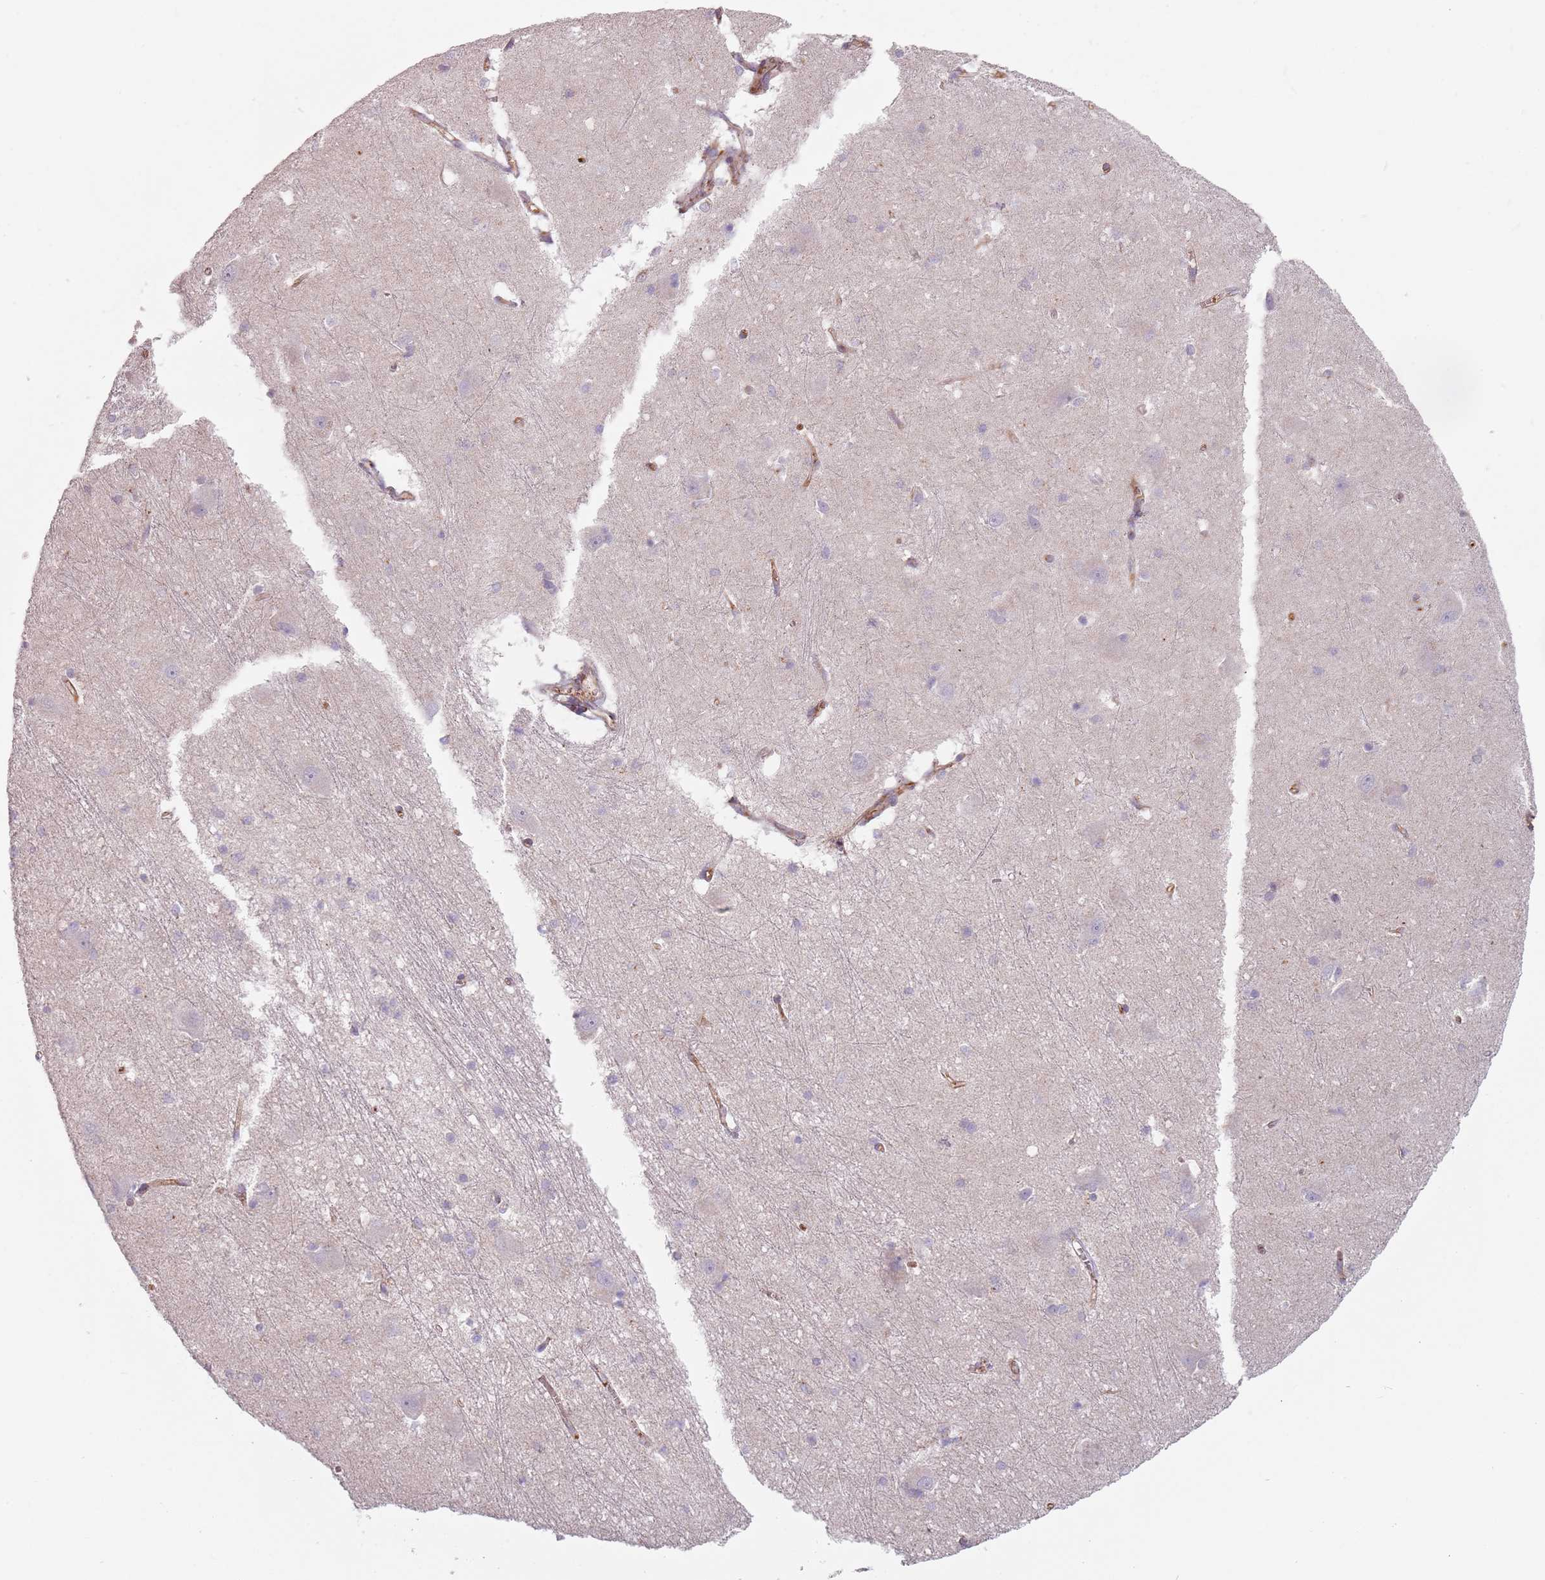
{"staining": {"intensity": "negative", "quantity": "none", "location": "none"}, "tissue": "caudate", "cell_type": "Glial cells", "image_type": "normal", "snomed": [{"axis": "morphology", "description": "Normal tissue, NOS"}, {"axis": "topography", "description": "Lateral ventricle wall"}], "caption": "DAB (3,3'-diaminobenzidine) immunohistochemical staining of benign human caudate shows no significant staining in glial cells.", "gene": "TPD52L2", "patient": {"sex": "male", "age": 37}}